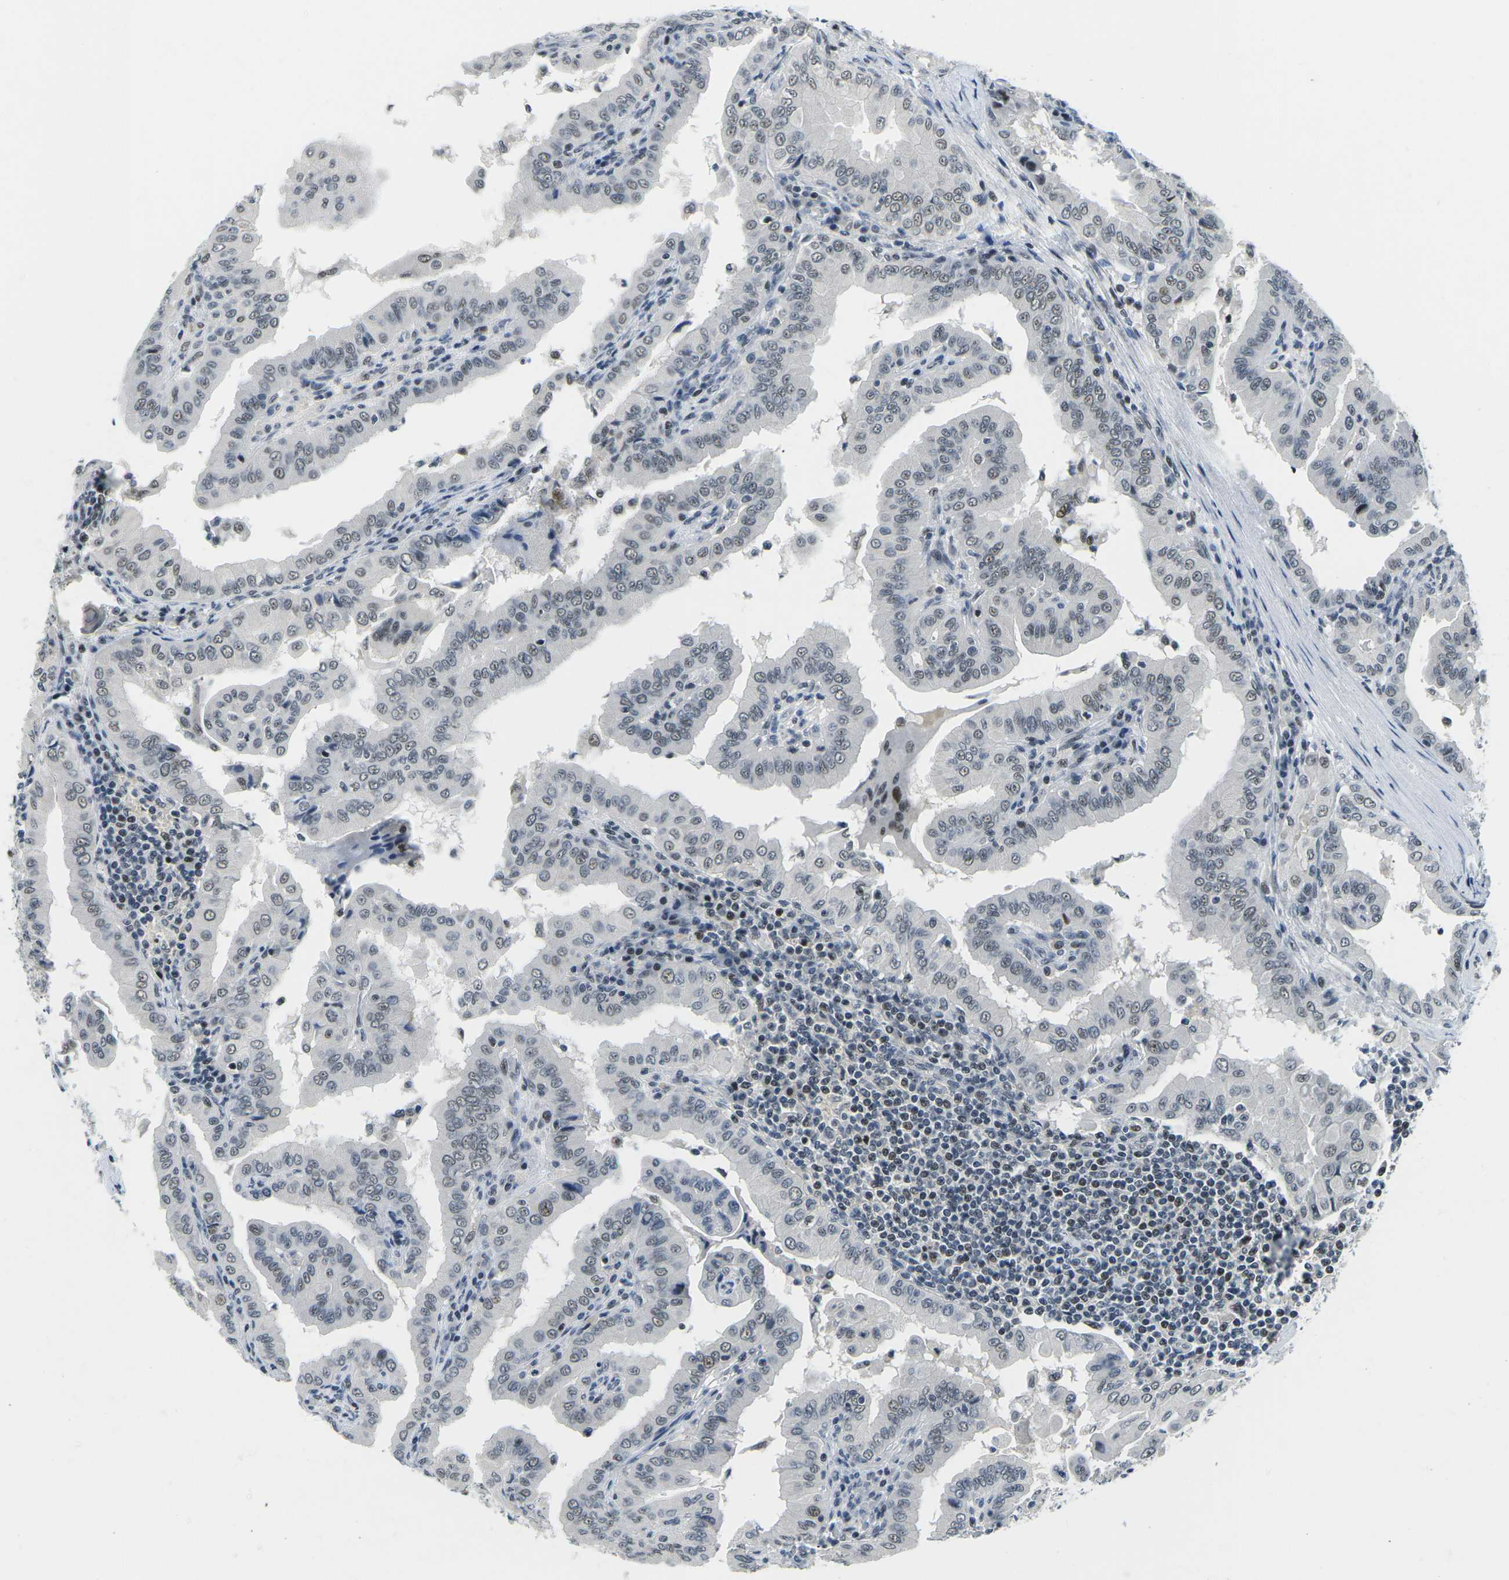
{"staining": {"intensity": "weak", "quantity": "25%-75%", "location": "nuclear"}, "tissue": "thyroid cancer", "cell_type": "Tumor cells", "image_type": "cancer", "snomed": [{"axis": "morphology", "description": "Papillary adenocarcinoma, NOS"}, {"axis": "topography", "description": "Thyroid gland"}], "caption": "Immunohistochemistry photomicrograph of neoplastic tissue: human thyroid cancer stained using immunohistochemistry reveals low levels of weak protein expression localized specifically in the nuclear of tumor cells, appearing as a nuclear brown color.", "gene": "PRPF8", "patient": {"sex": "male", "age": 33}}